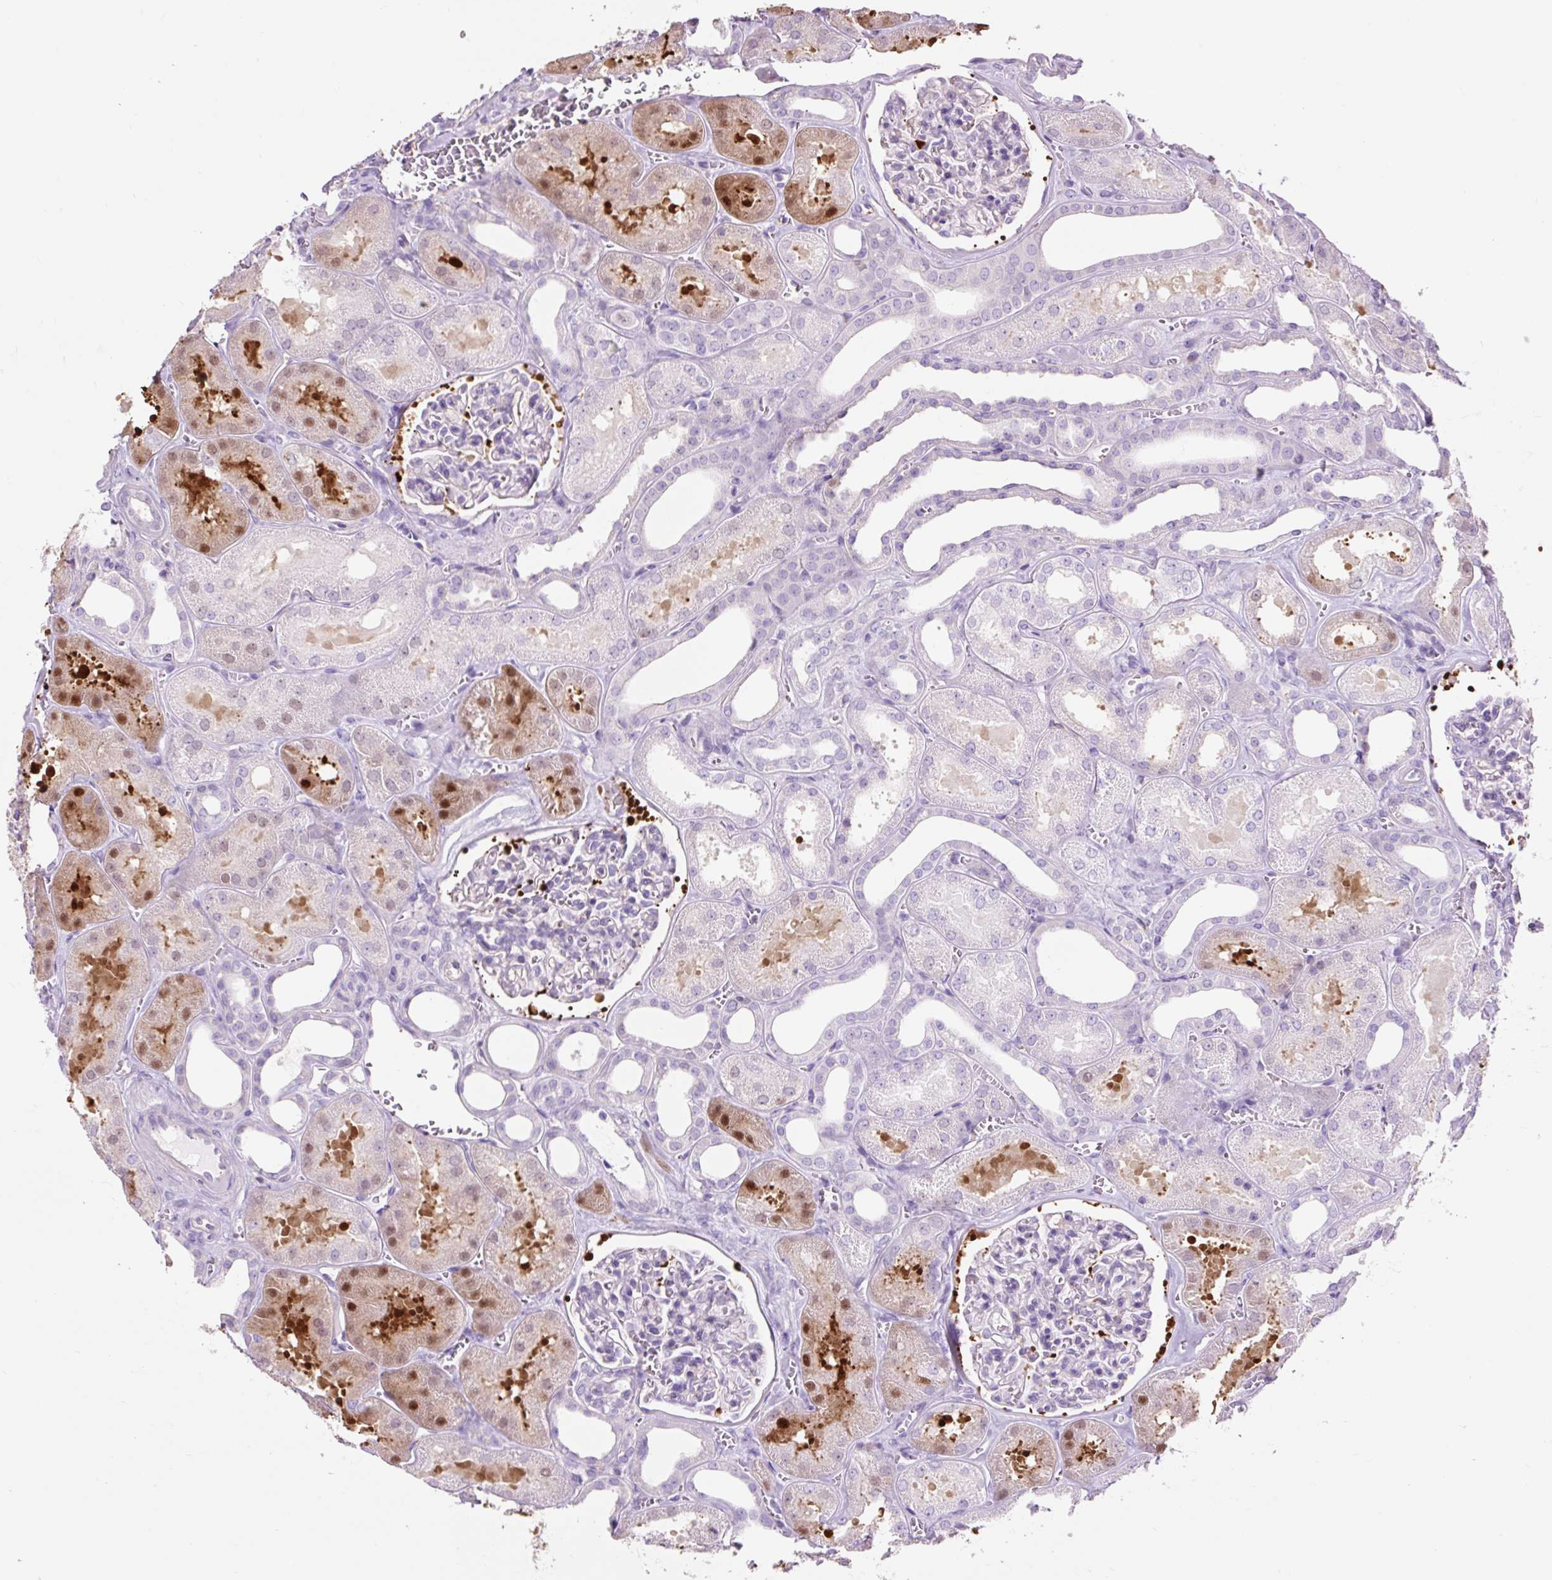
{"staining": {"intensity": "negative", "quantity": "none", "location": "none"}, "tissue": "kidney", "cell_type": "Cells in glomeruli", "image_type": "normal", "snomed": [{"axis": "morphology", "description": "Normal tissue, NOS"}, {"axis": "morphology", "description": "Adenocarcinoma, NOS"}, {"axis": "topography", "description": "Kidney"}], "caption": "Histopathology image shows no significant protein positivity in cells in glomeruli of unremarkable kidney. (DAB (3,3'-diaminobenzidine) IHC with hematoxylin counter stain).", "gene": "OR10A7", "patient": {"sex": "female", "age": 68}}